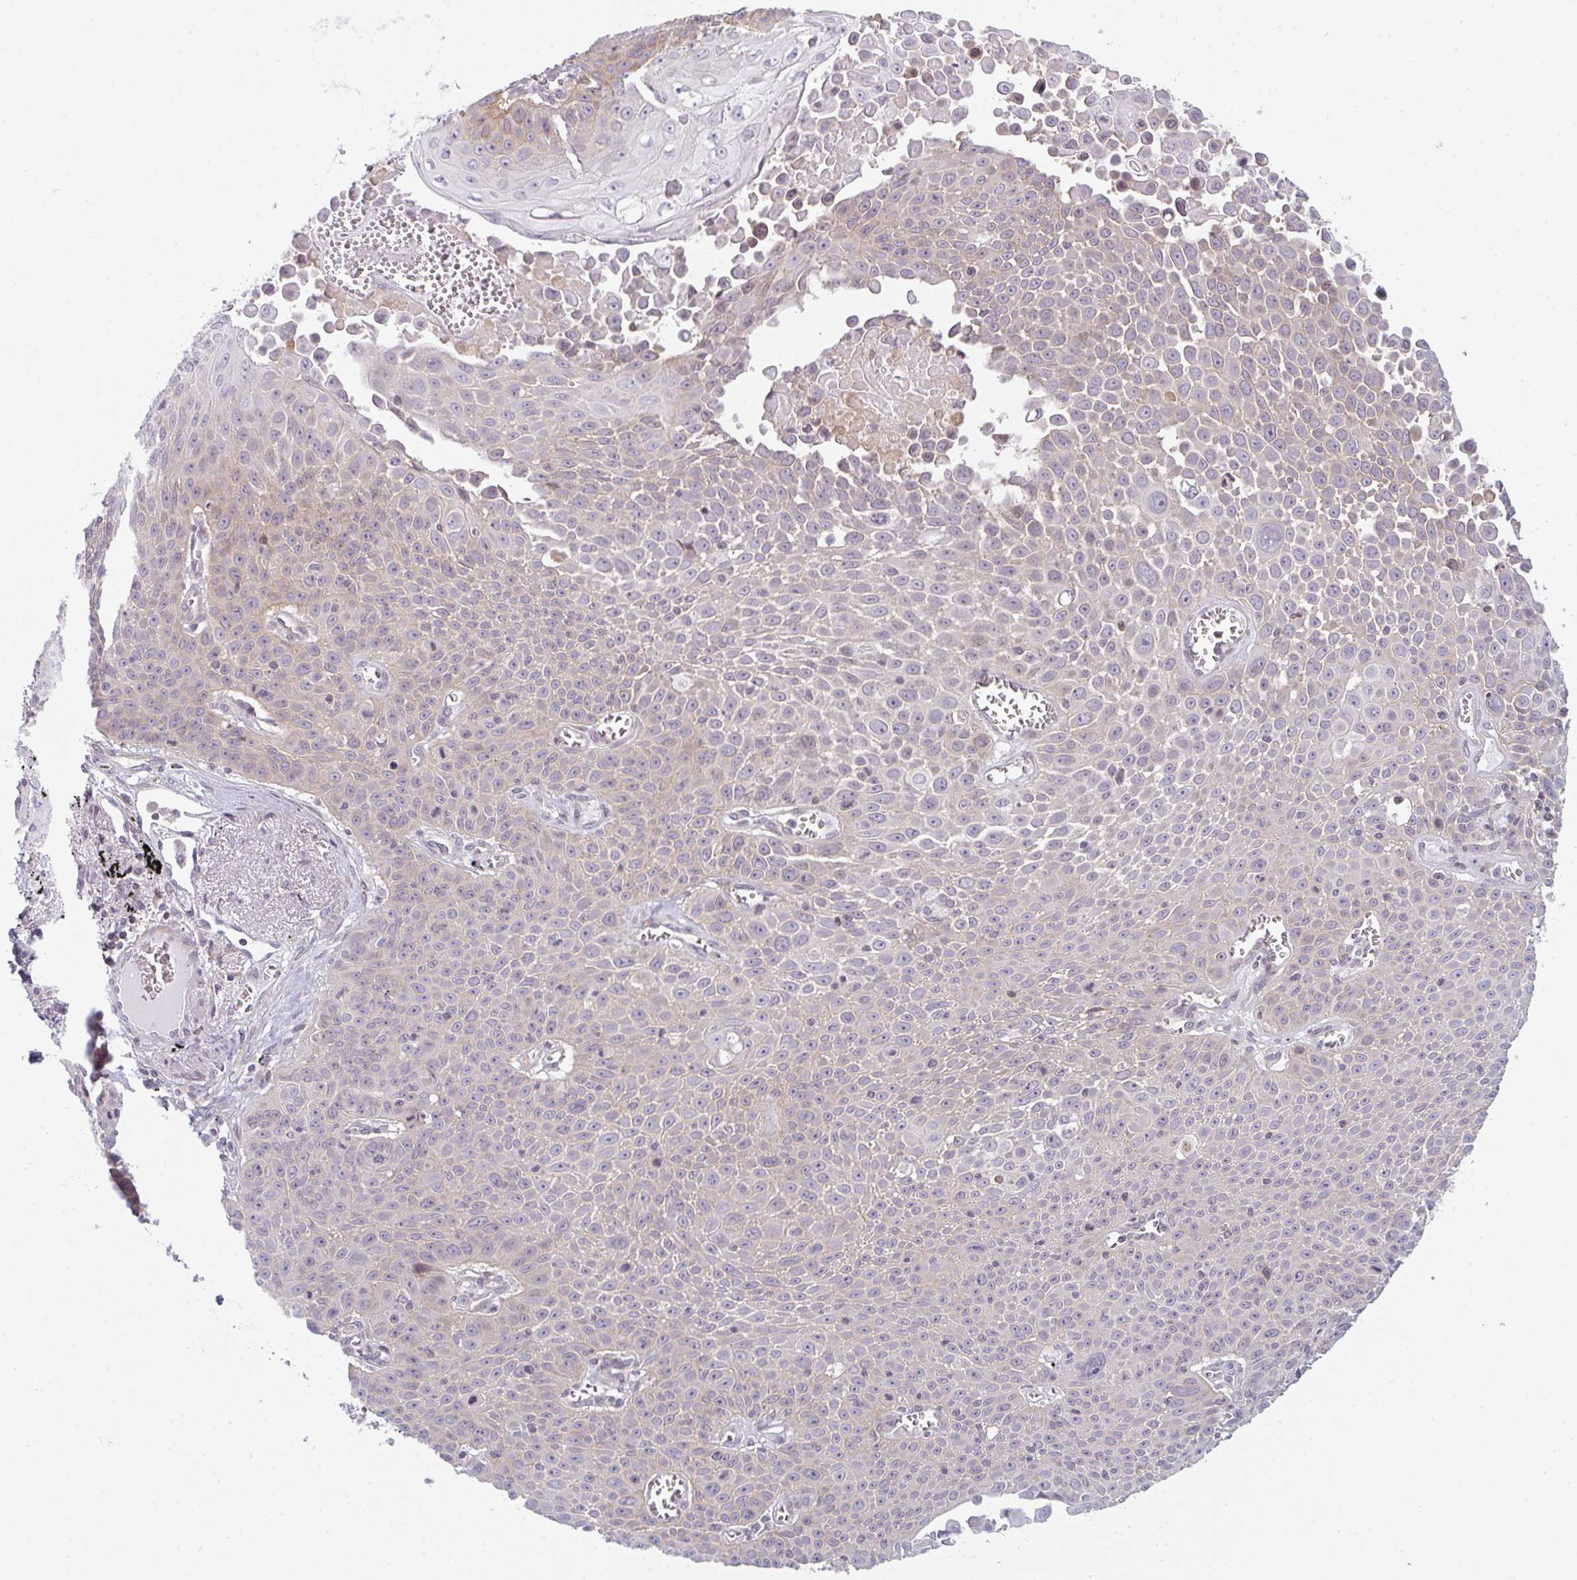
{"staining": {"intensity": "negative", "quantity": "none", "location": "none"}, "tissue": "lung cancer", "cell_type": "Tumor cells", "image_type": "cancer", "snomed": [{"axis": "morphology", "description": "Squamous cell carcinoma, NOS"}, {"axis": "morphology", "description": "Squamous cell carcinoma, metastatic, NOS"}, {"axis": "topography", "description": "Lymph node"}, {"axis": "topography", "description": "Lung"}], "caption": "Image shows no significant protein expression in tumor cells of lung cancer (squamous cell carcinoma).", "gene": "TMEM237", "patient": {"sex": "female", "age": 62}}